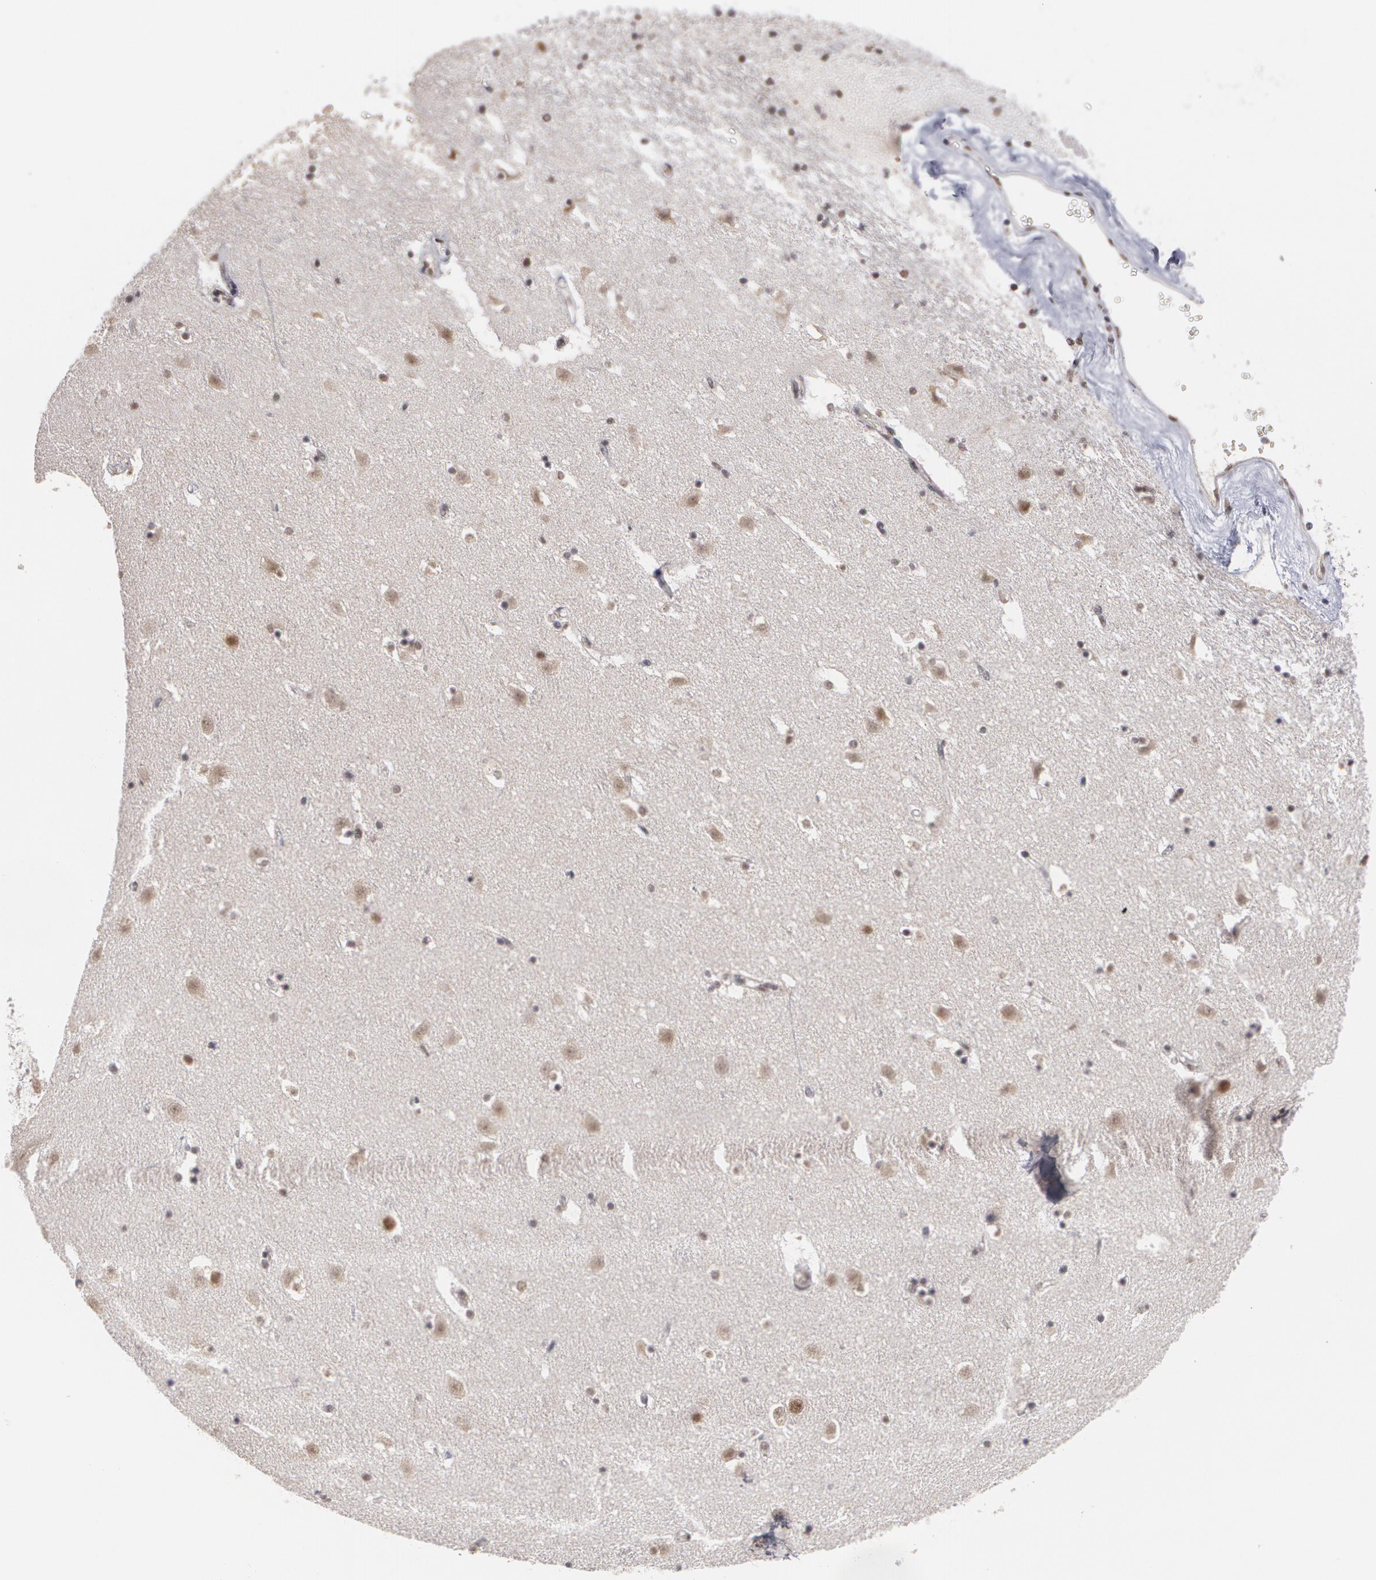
{"staining": {"intensity": "moderate", "quantity": "25%-75%", "location": "nuclear"}, "tissue": "caudate", "cell_type": "Glial cells", "image_type": "normal", "snomed": [{"axis": "morphology", "description": "Normal tissue, NOS"}, {"axis": "topography", "description": "Lateral ventricle wall"}], "caption": "Protein staining of normal caudate displays moderate nuclear staining in about 25%-75% of glial cells.", "gene": "INTS6L", "patient": {"sex": "female", "age": 19}}